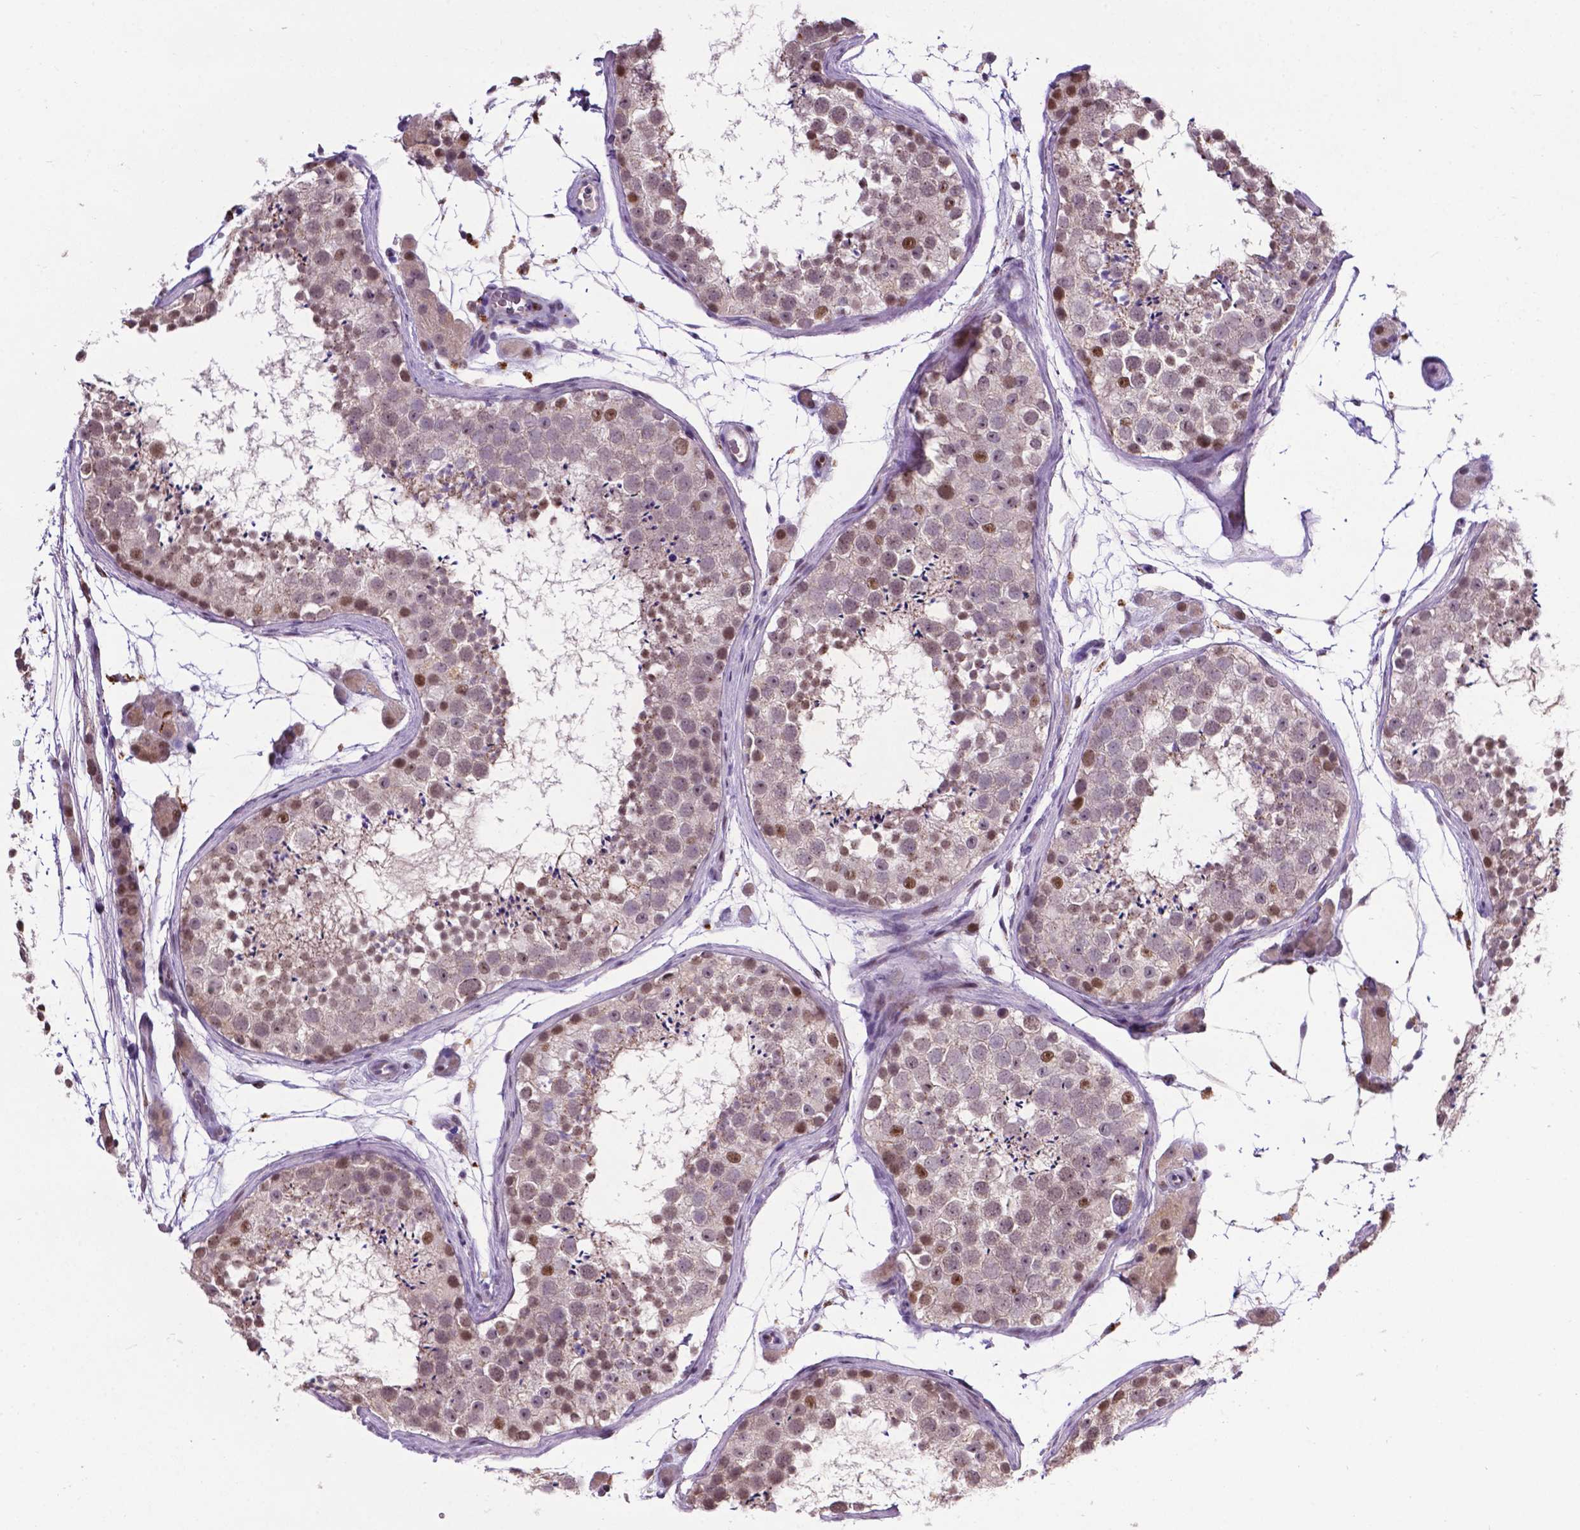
{"staining": {"intensity": "moderate", "quantity": "25%-75%", "location": "nuclear"}, "tissue": "testis", "cell_type": "Cells in seminiferous ducts", "image_type": "normal", "snomed": [{"axis": "morphology", "description": "Normal tissue, NOS"}, {"axis": "topography", "description": "Testis"}], "caption": "DAB (3,3'-diaminobenzidine) immunohistochemical staining of normal testis displays moderate nuclear protein staining in approximately 25%-75% of cells in seminiferous ducts.", "gene": "SMAD2", "patient": {"sex": "male", "age": 41}}